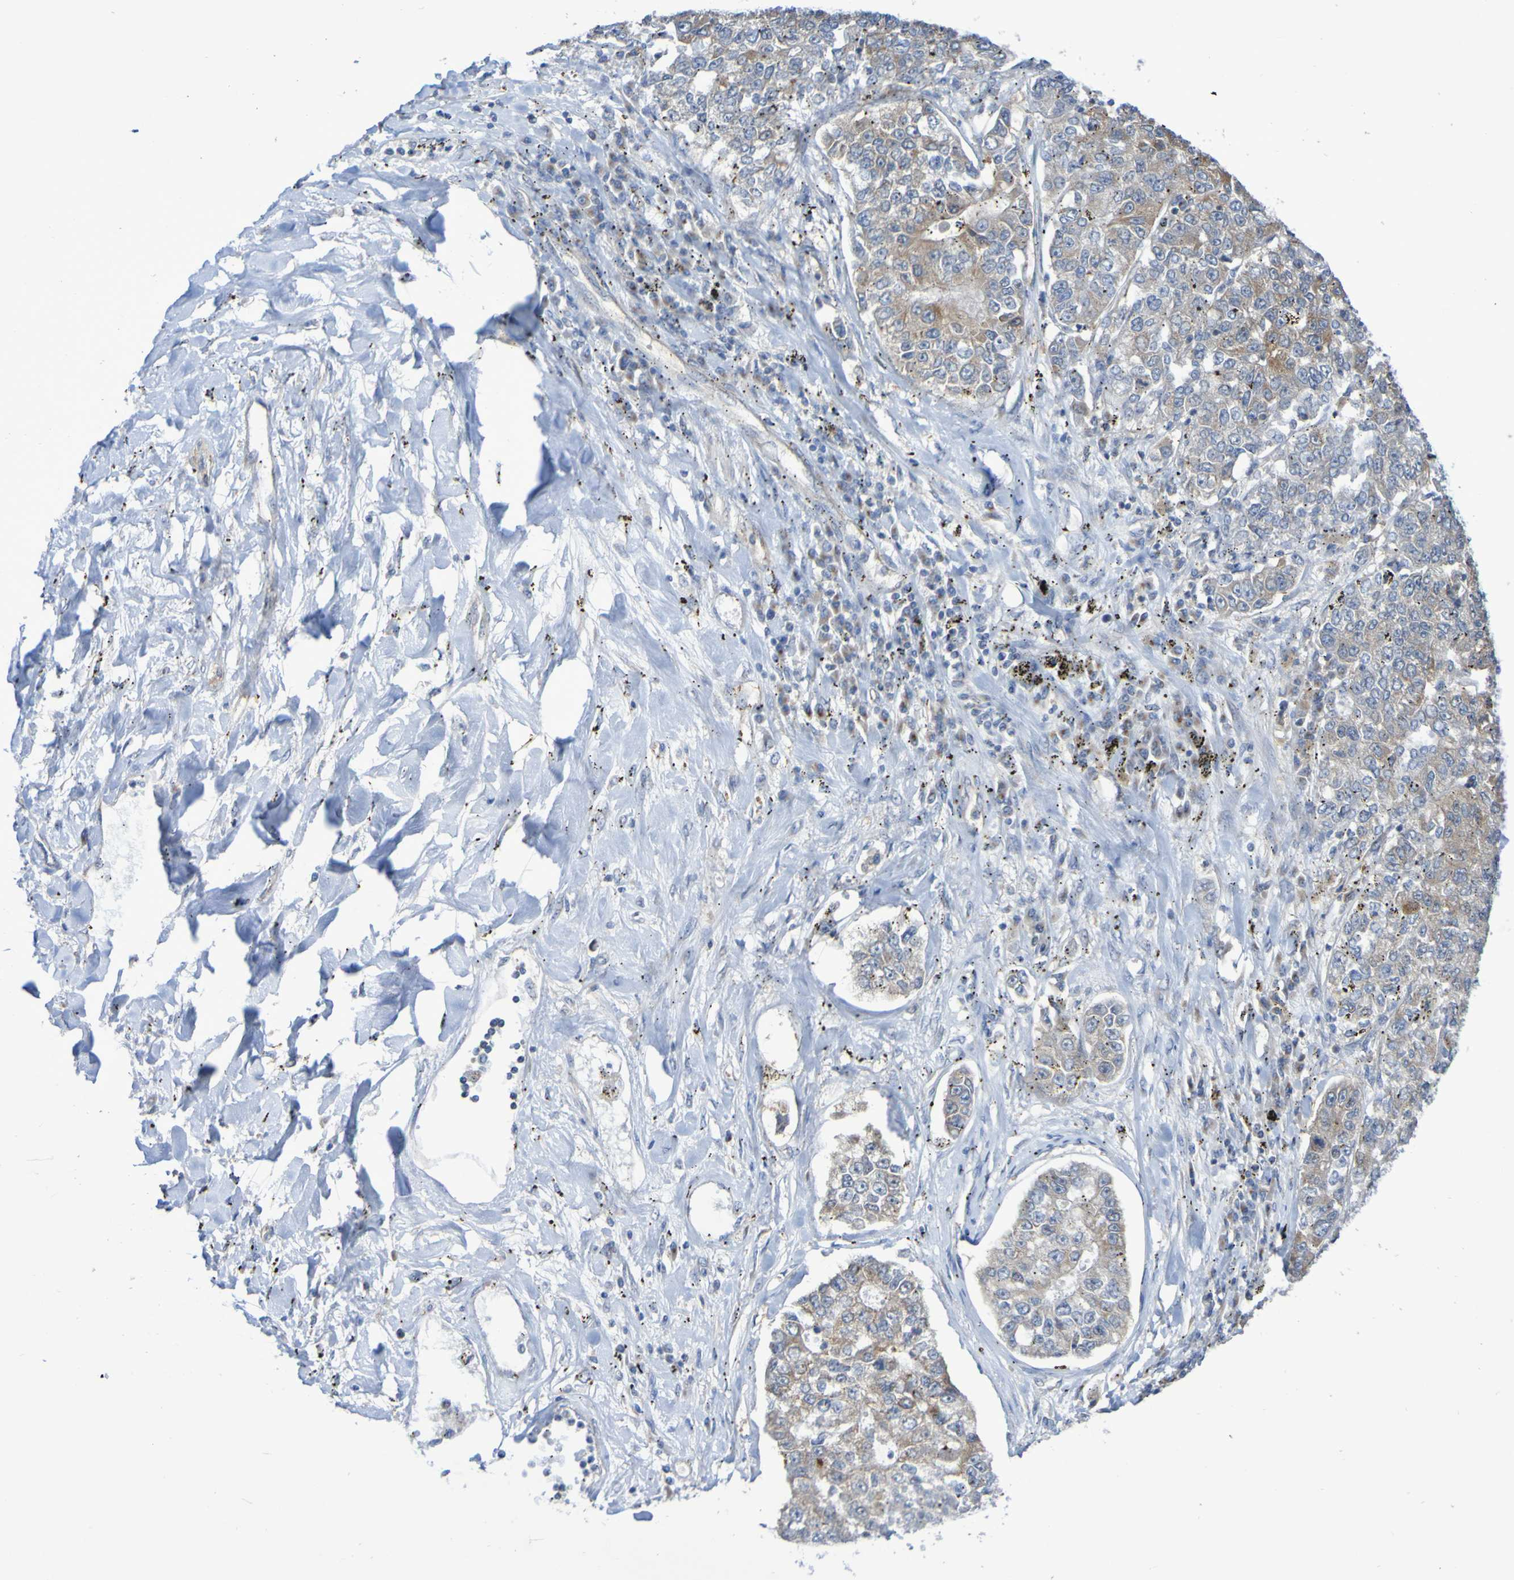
{"staining": {"intensity": "weak", "quantity": ">75%", "location": "cytoplasmic/membranous"}, "tissue": "lung cancer", "cell_type": "Tumor cells", "image_type": "cancer", "snomed": [{"axis": "morphology", "description": "Adenocarcinoma, NOS"}, {"axis": "topography", "description": "Lung"}], "caption": "This photomicrograph reveals lung cancer (adenocarcinoma) stained with IHC to label a protein in brown. The cytoplasmic/membranous of tumor cells show weak positivity for the protein. Nuclei are counter-stained blue.", "gene": "LMBRD2", "patient": {"sex": "male", "age": 49}}